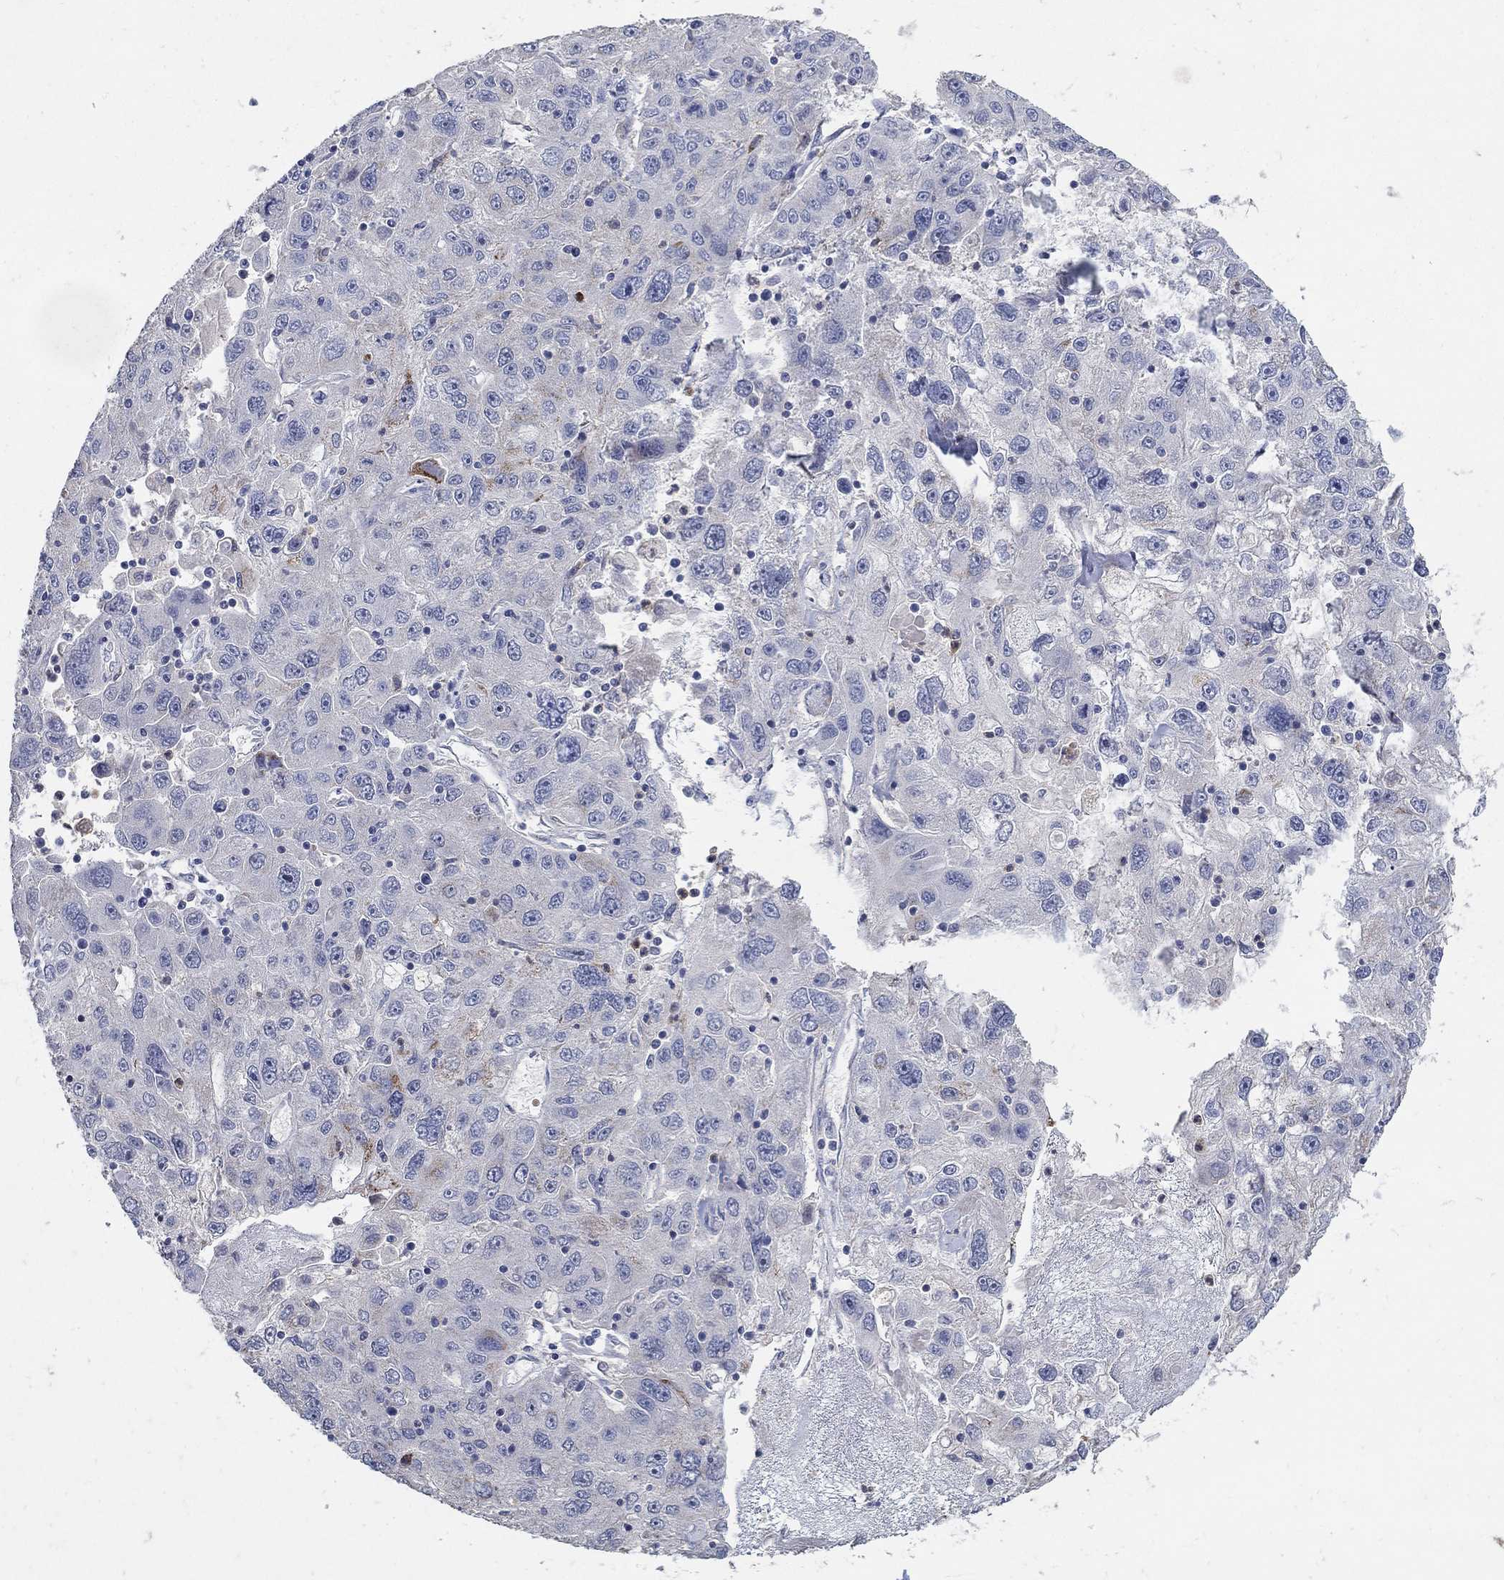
{"staining": {"intensity": "moderate", "quantity": "<25%", "location": "cytoplasmic/membranous"}, "tissue": "stomach cancer", "cell_type": "Tumor cells", "image_type": "cancer", "snomed": [{"axis": "morphology", "description": "Adenocarcinoma, NOS"}, {"axis": "topography", "description": "Stomach"}], "caption": "Moderate cytoplasmic/membranous staining is present in about <25% of tumor cells in stomach cancer (adenocarcinoma).", "gene": "HMX2", "patient": {"sex": "male", "age": 56}}